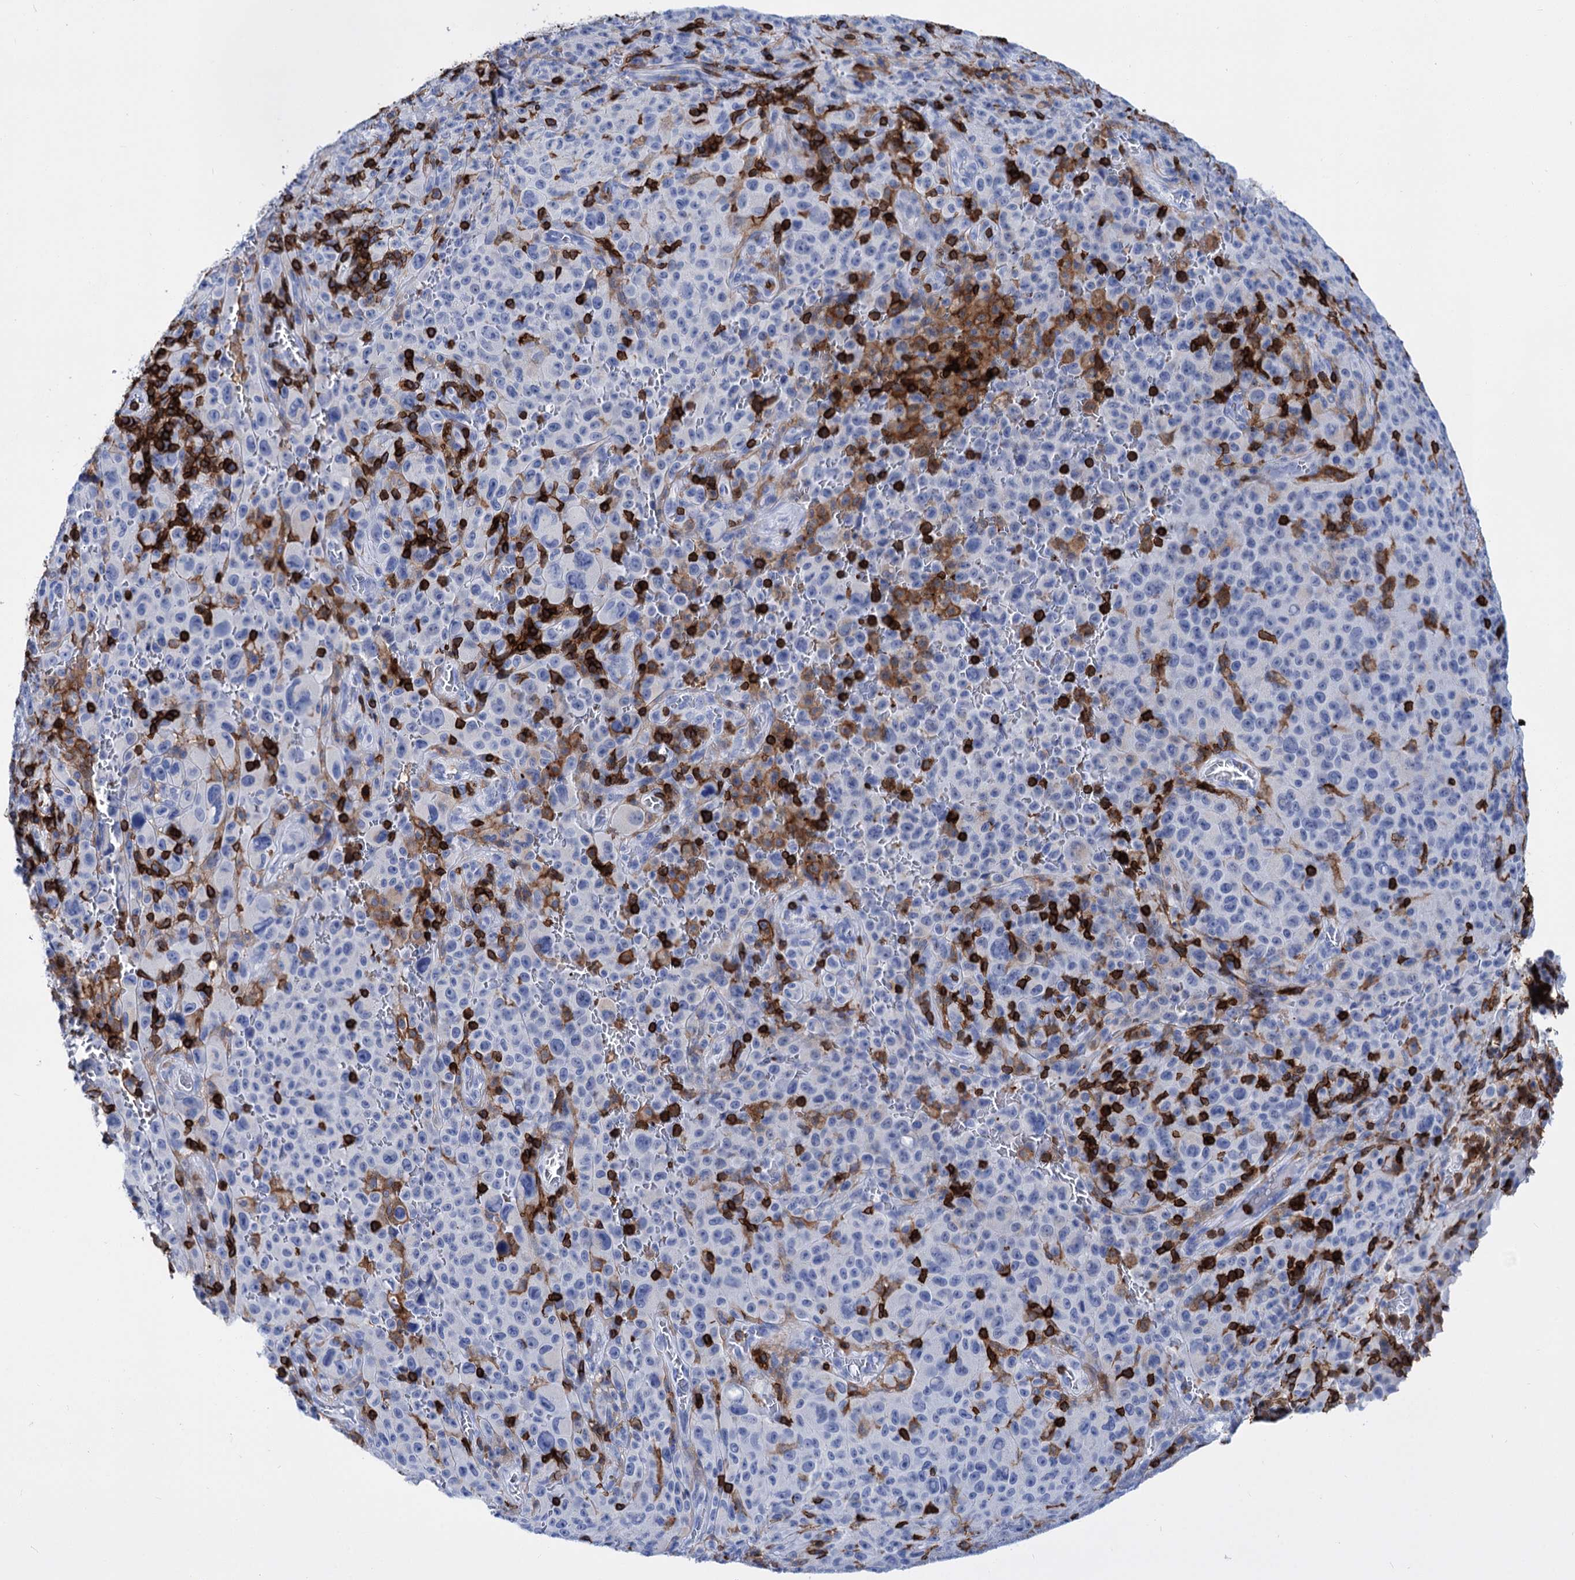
{"staining": {"intensity": "negative", "quantity": "none", "location": "none"}, "tissue": "melanoma", "cell_type": "Tumor cells", "image_type": "cancer", "snomed": [{"axis": "morphology", "description": "Malignant melanoma, NOS"}, {"axis": "topography", "description": "Skin"}], "caption": "Melanoma was stained to show a protein in brown. There is no significant positivity in tumor cells. (Brightfield microscopy of DAB (3,3'-diaminobenzidine) immunohistochemistry (IHC) at high magnification).", "gene": "DEF6", "patient": {"sex": "female", "age": 82}}